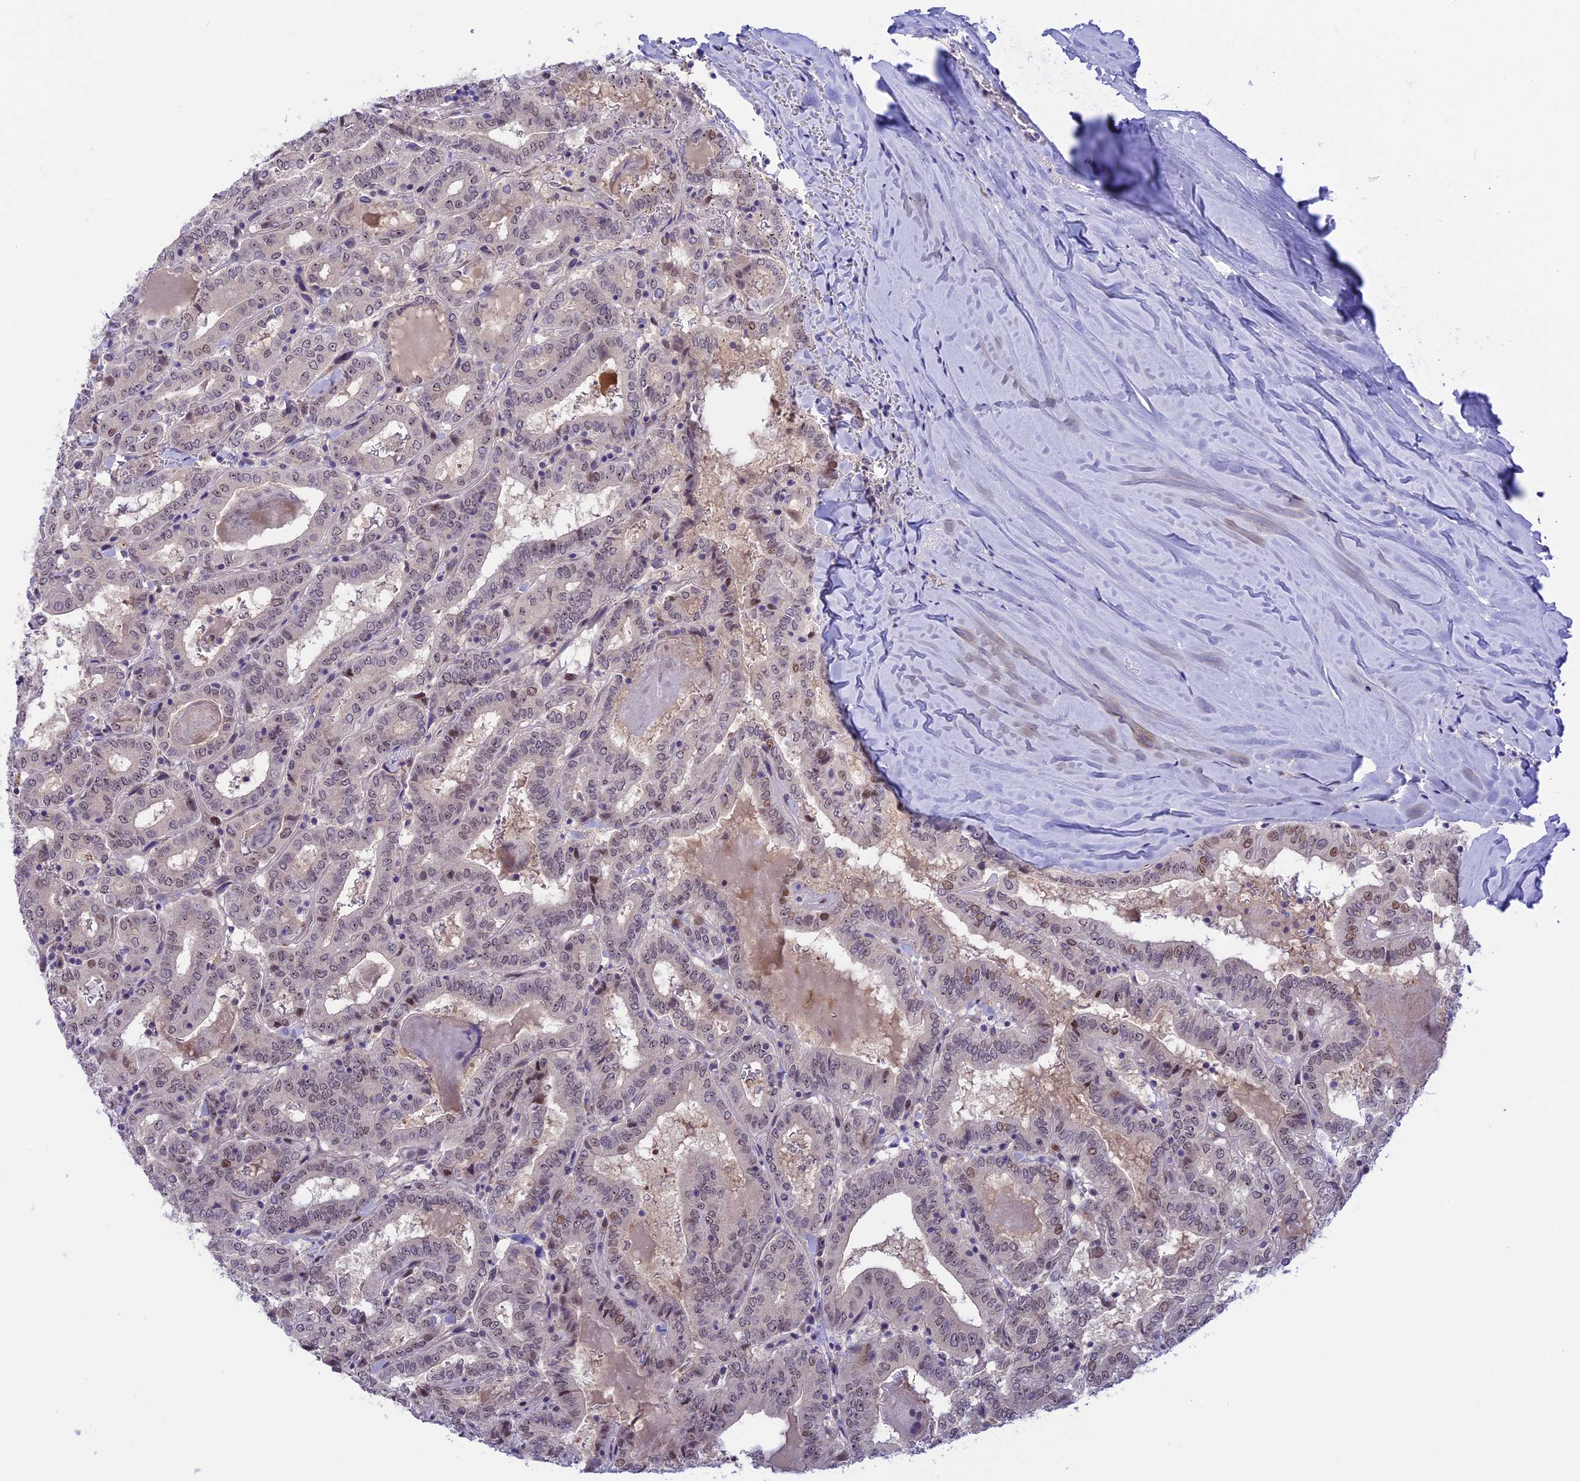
{"staining": {"intensity": "moderate", "quantity": "<25%", "location": "nuclear"}, "tissue": "thyroid cancer", "cell_type": "Tumor cells", "image_type": "cancer", "snomed": [{"axis": "morphology", "description": "Papillary adenocarcinoma, NOS"}, {"axis": "topography", "description": "Thyroid gland"}], "caption": "A photomicrograph showing moderate nuclear staining in approximately <25% of tumor cells in thyroid cancer, as visualized by brown immunohistochemical staining.", "gene": "ZNF837", "patient": {"sex": "female", "age": 72}}